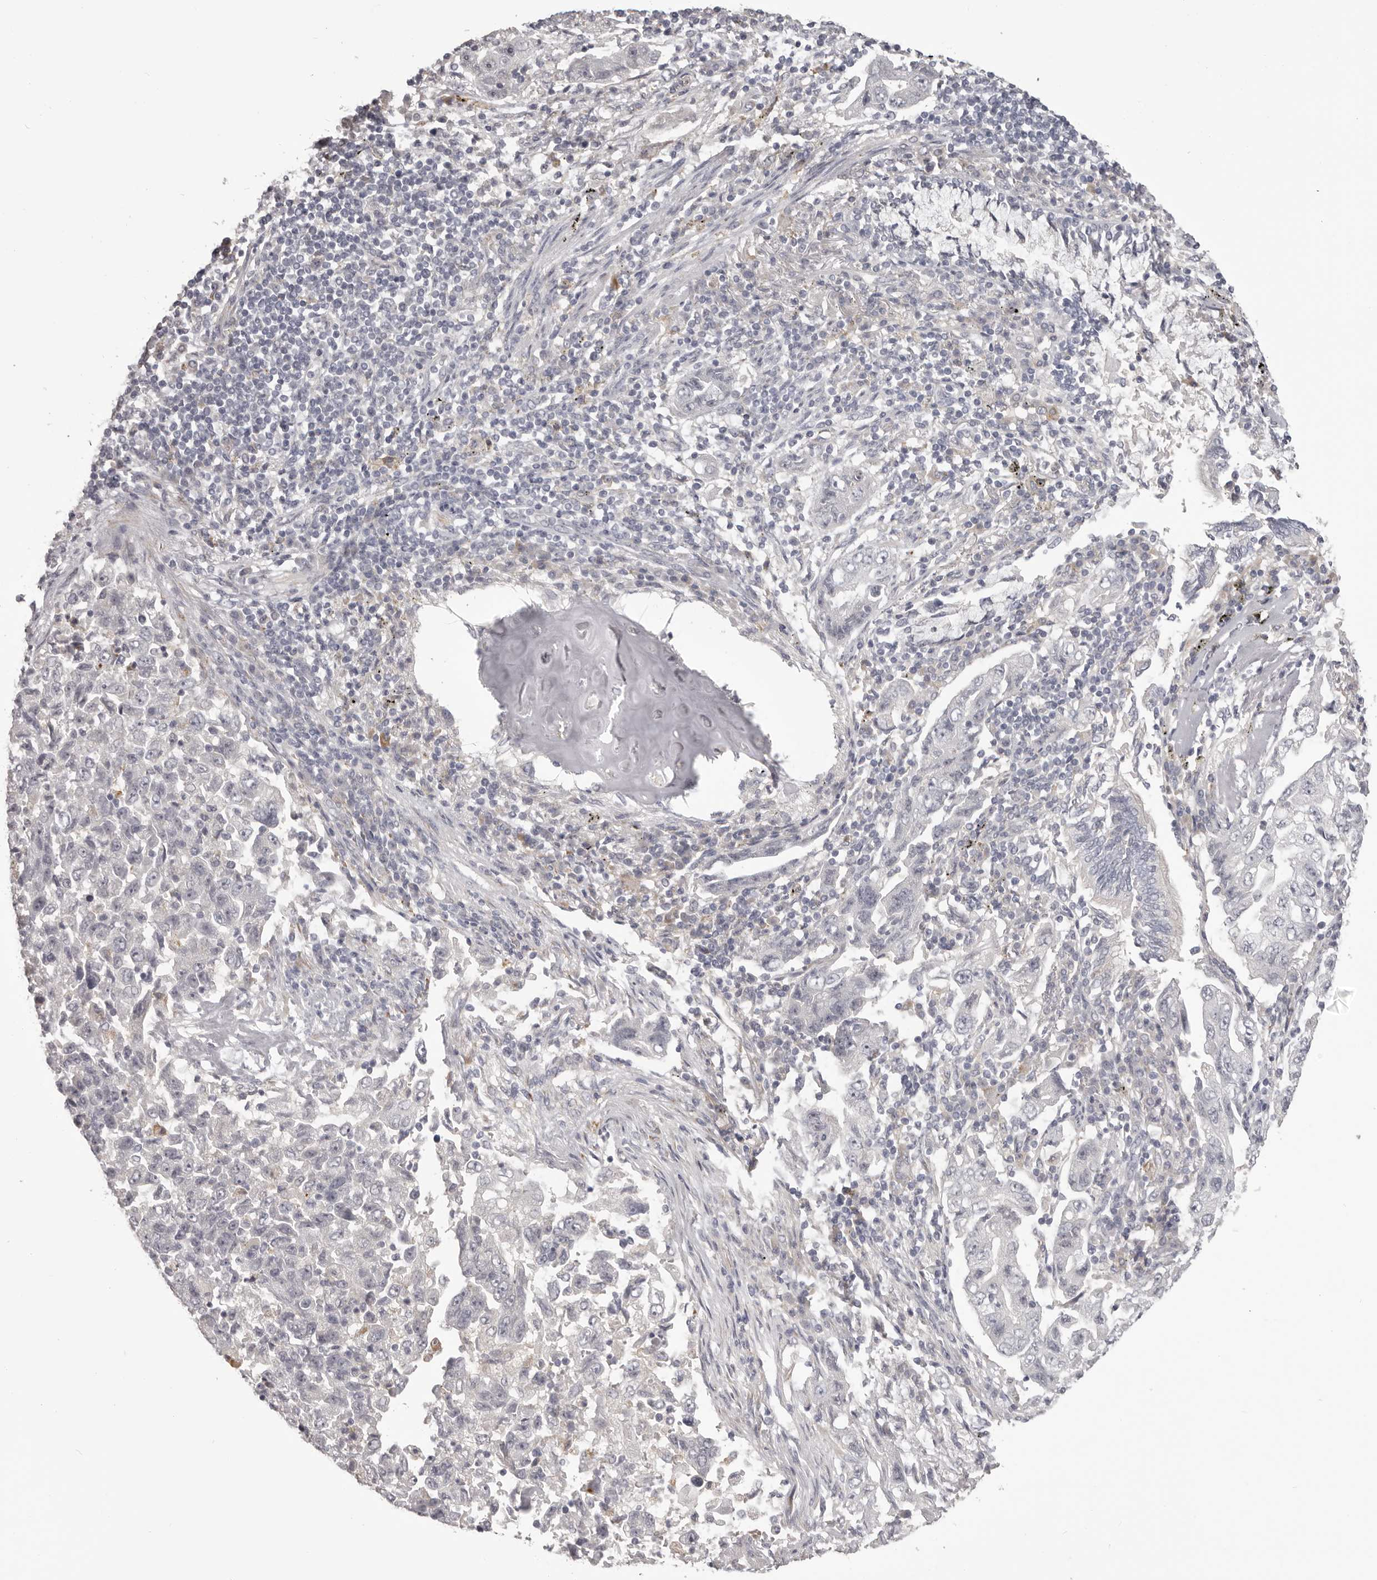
{"staining": {"intensity": "negative", "quantity": "none", "location": "none"}, "tissue": "lung cancer", "cell_type": "Tumor cells", "image_type": "cancer", "snomed": [{"axis": "morphology", "description": "Adenocarcinoma, NOS"}, {"axis": "topography", "description": "Lung"}], "caption": "Immunohistochemistry (IHC) of adenocarcinoma (lung) demonstrates no expression in tumor cells.", "gene": "OTUD3", "patient": {"sex": "female", "age": 51}}